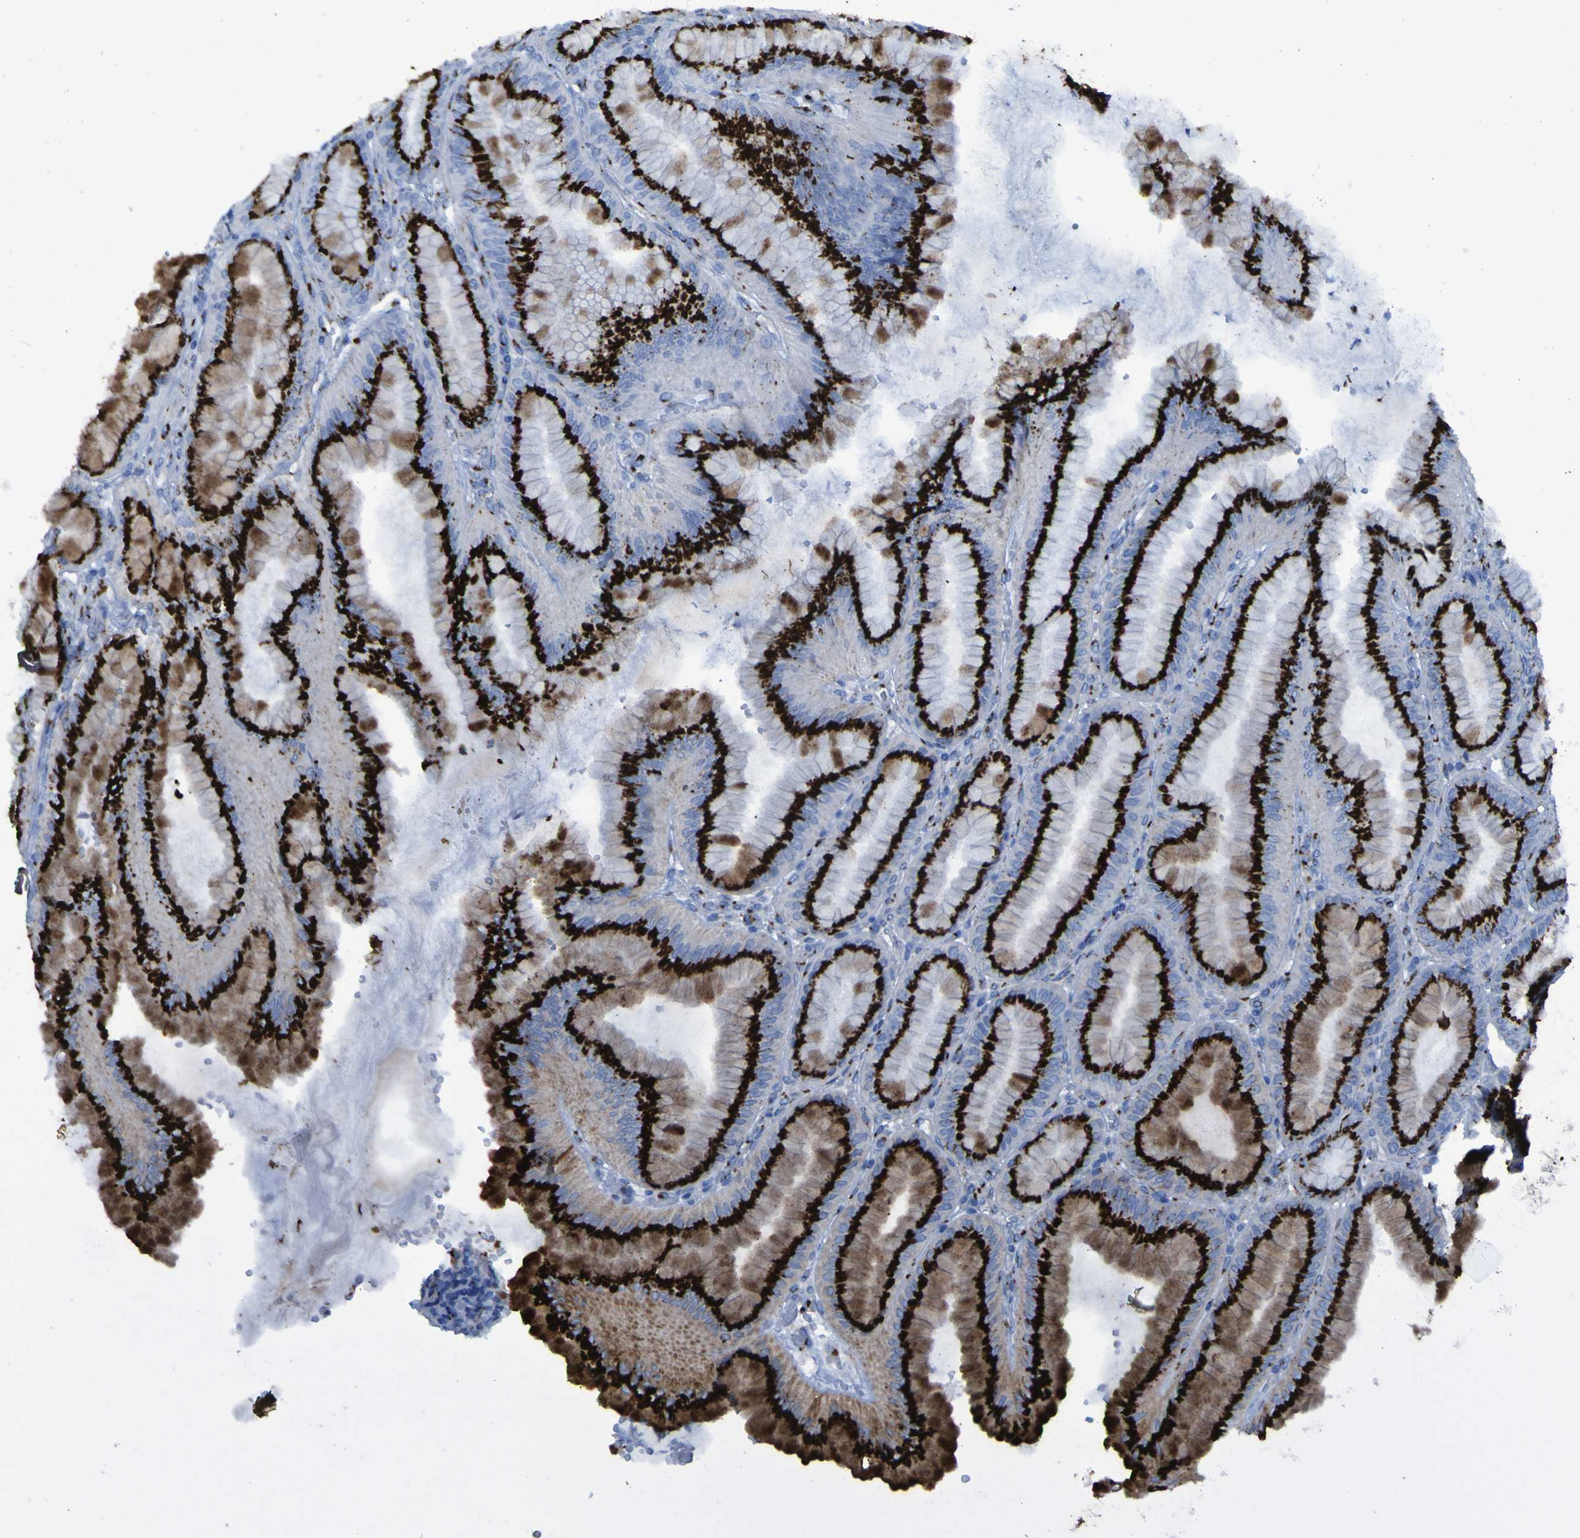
{"staining": {"intensity": "strong", "quantity": ">75%", "location": "cytoplasmic/membranous"}, "tissue": "stomach", "cell_type": "Glandular cells", "image_type": "normal", "snomed": [{"axis": "morphology", "description": "Normal tissue, NOS"}, {"axis": "topography", "description": "Stomach, lower"}], "caption": "About >75% of glandular cells in normal human stomach show strong cytoplasmic/membranous protein staining as visualized by brown immunohistochemical staining.", "gene": "GOLM1", "patient": {"sex": "male", "age": 71}}